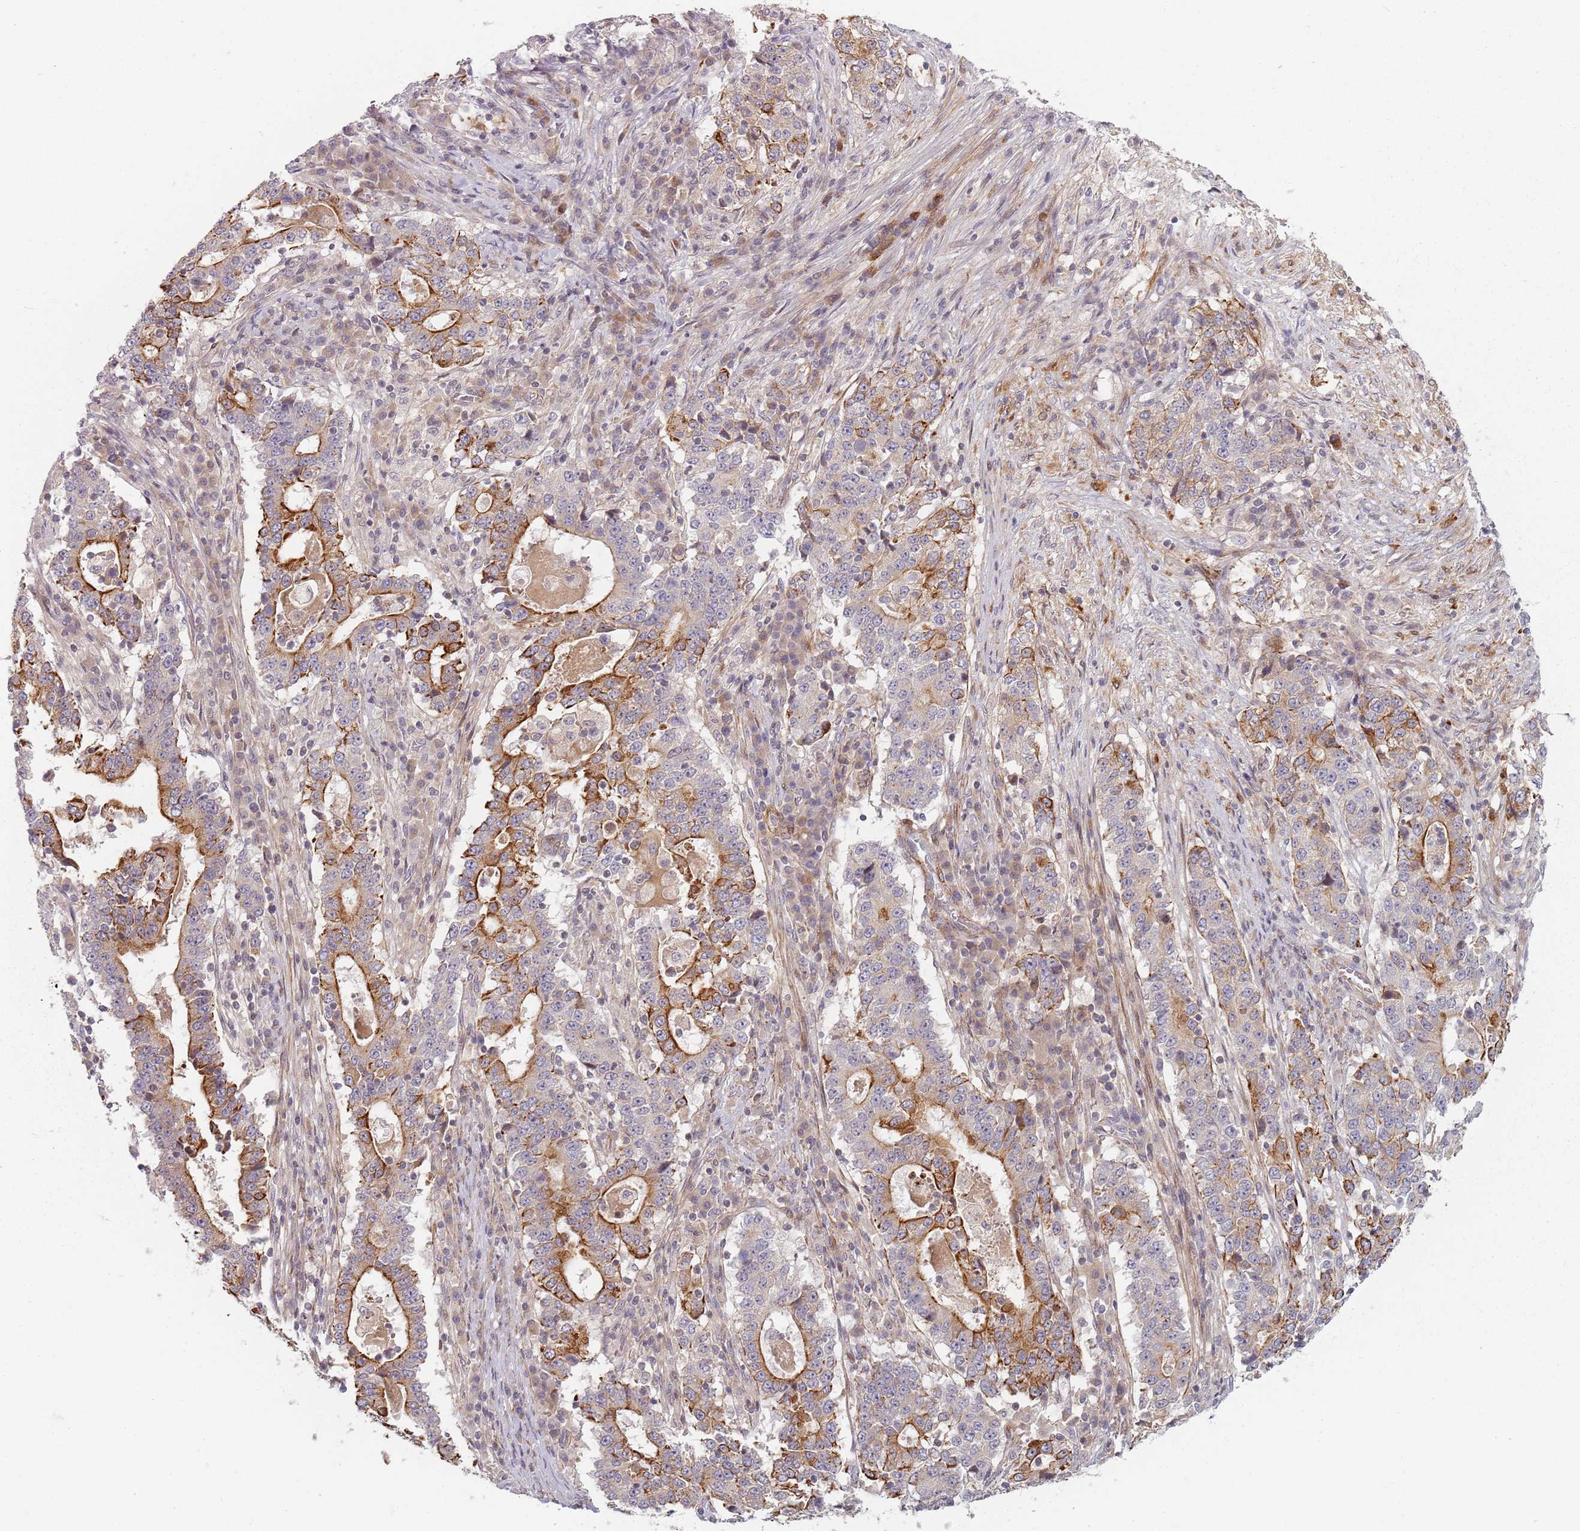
{"staining": {"intensity": "strong", "quantity": "25%-75%", "location": "cytoplasmic/membranous"}, "tissue": "stomach cancer", "cell_type": "Tumor cells", "image_type": "cancer", "snomed": [{"axis": "morphology", "description": "Adenocarcinoma, NOS"}, {"axis": "topography", "description": "Stomach"}], "caption": "Tumor cells show strong cytoplasmic/membranous expression in approximately 25%-75% of cells in stomach cancer (adenocarcinoma). (IHC, brightfield microscopy, high magnification).", "gene": "RPS6KA2", "patient": {"sex": "male", "age": 59}}